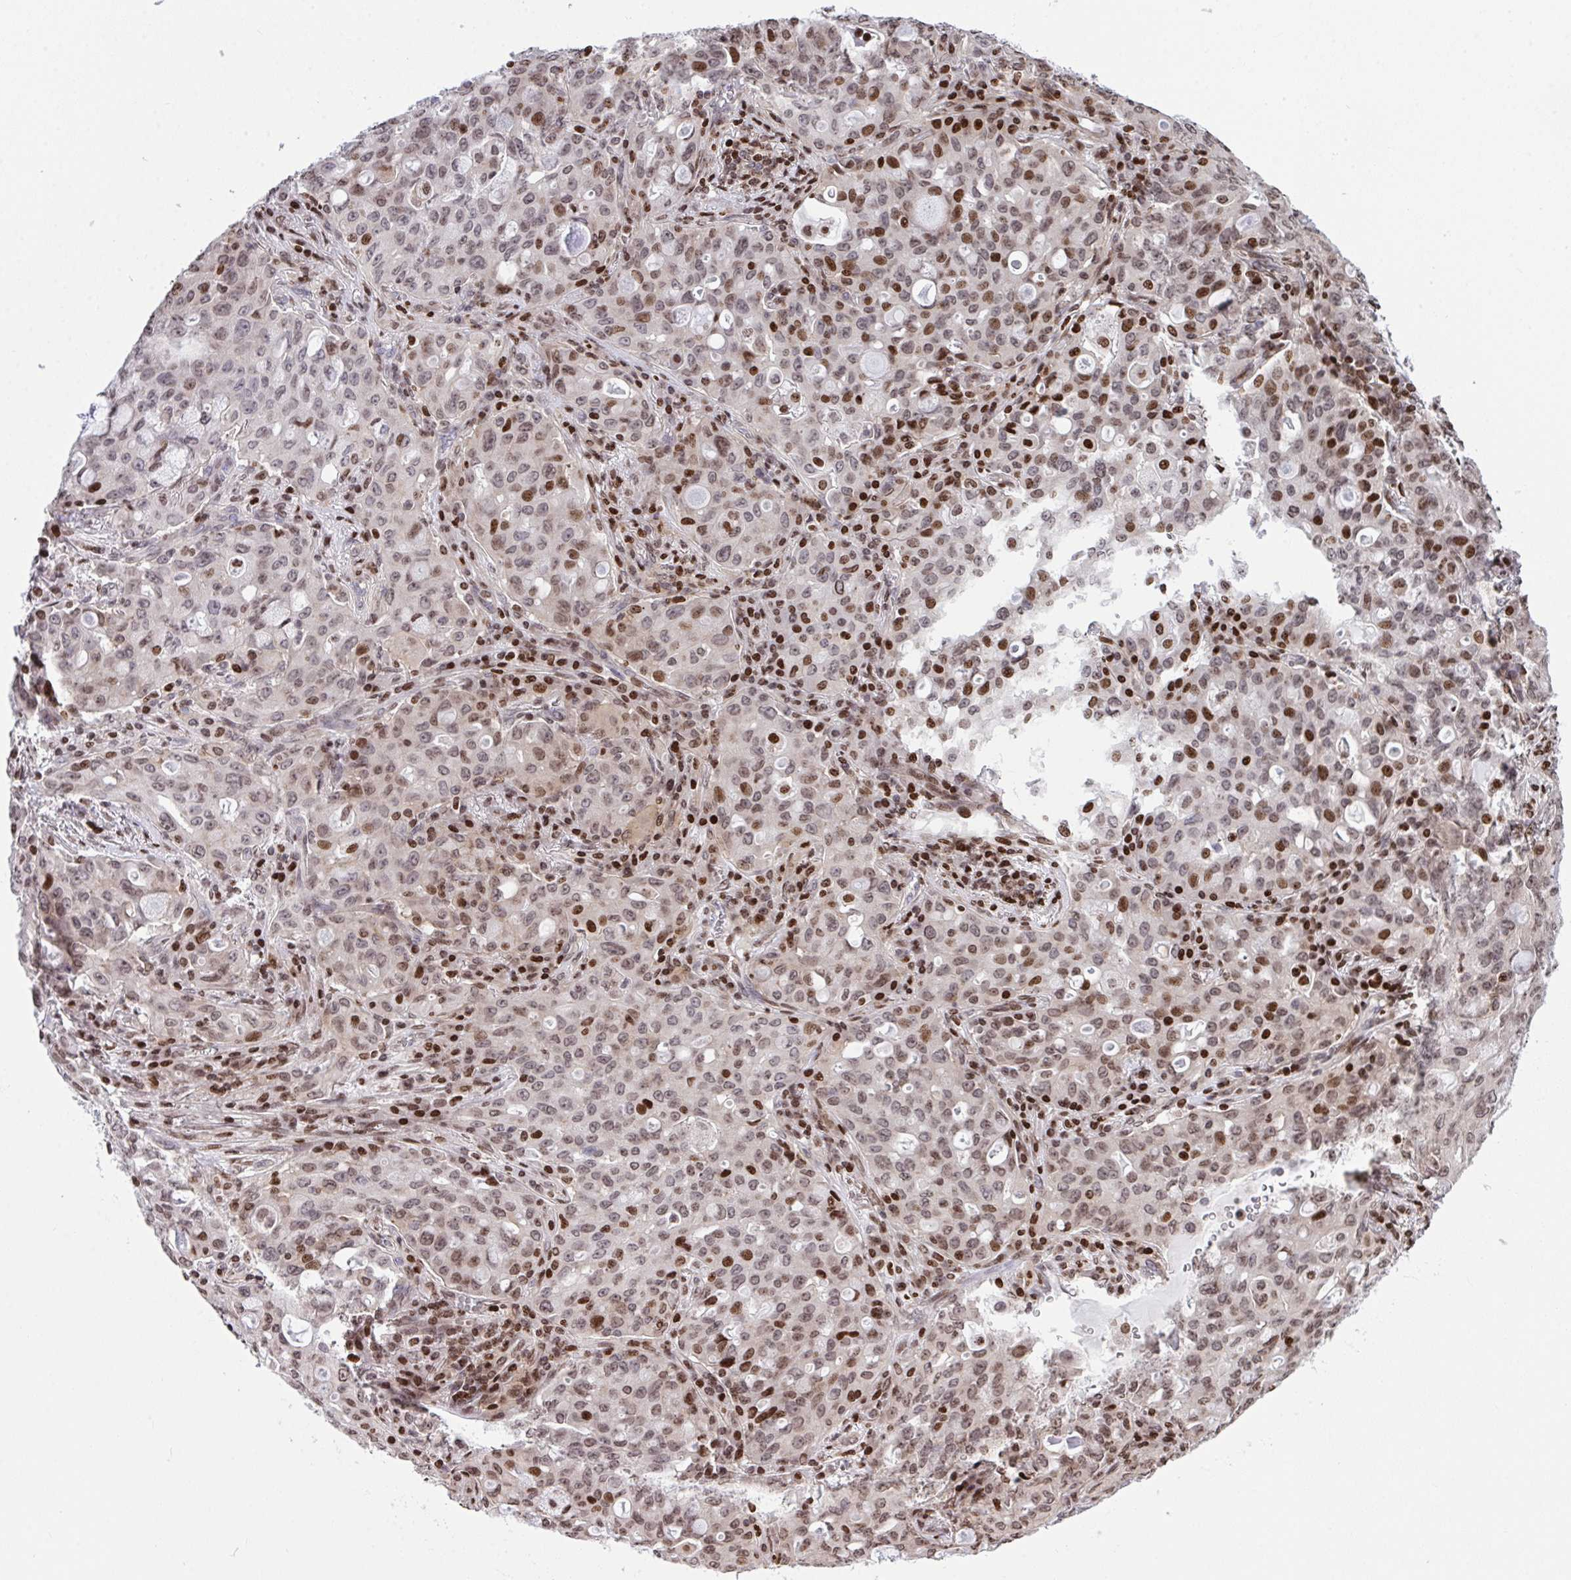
{"staining": {"intensity": "moderate", "quantity": "25%-75%", "location": "nuclear"}, "tissue": "lung cancer", "cell_type": "Tumor cells", "image_type": "cancer", "snomed": [{"axis": "morphology", "description": "Adenocarcinoma, NOS"}, {"axis": "topography", "description": "Lung"}], "caption": "Lung cancer (adenocarcinoma) tissue exhibits moderate nuclear staining in approximately 25%-75% of tumor cells, visualized by immunohistochemistry.", "gene": "RAPGEF5", "patient": {"sex": "female", "age": 44}}